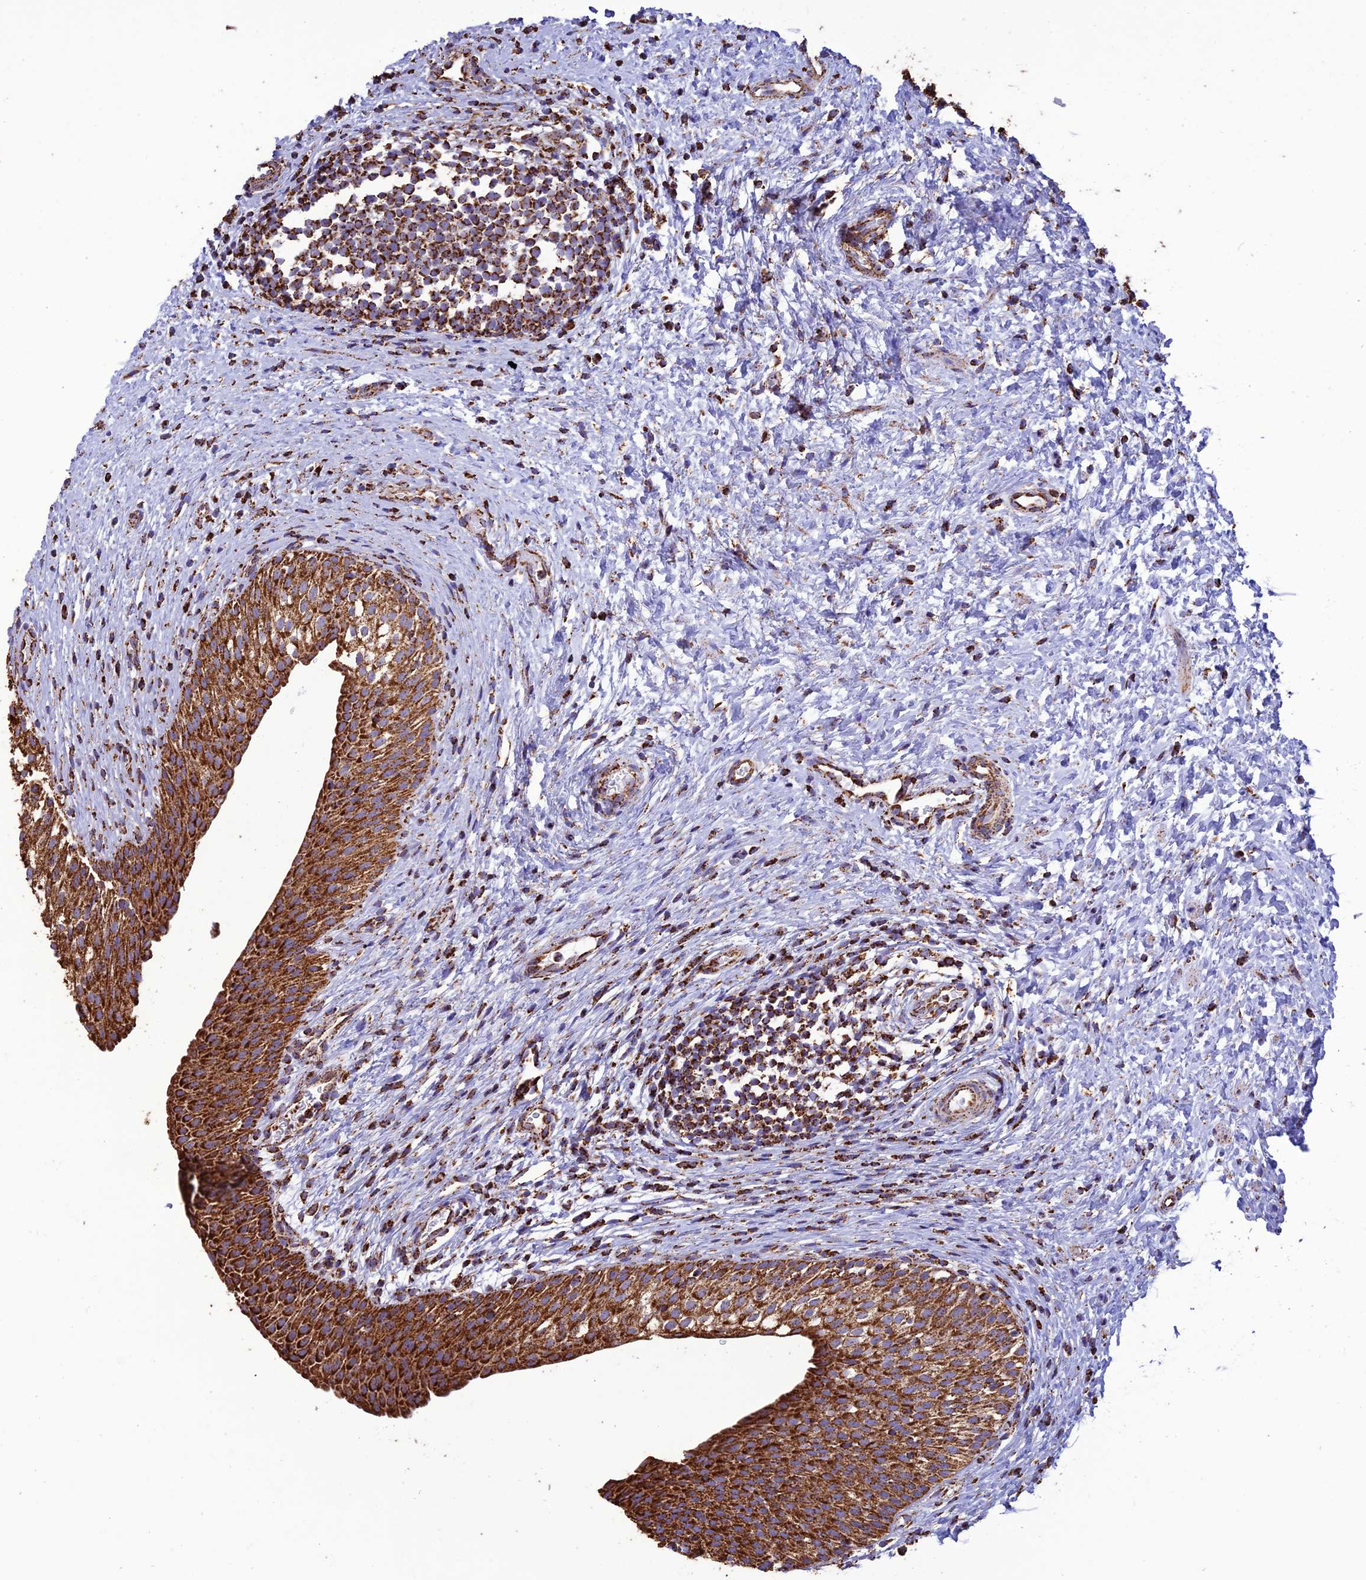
{"staining": {"intensity": "strong", "quantity": ">75%", "location": "cytoplasmic/membranous"}, "tissue": "urinary bladder", "cell_type": "Urothelial cells", "image_type": "normal", "snomed": [{"axis": "morphology", "description": "Normal tissue, NOS"}, {"axis": "topography", "description": "Urinary bladder"}], "caption": "Strong cytoplasmic/membranous expression is identified in approximately >75% of urothelial cells in normal urinary bladder. (Stains: DAB (3,3'-diaminobenzidine) in brown, nuclei in blue, Microscopy: brightfield microscopy at high magnification).", "gene": "NDUFAF1", "patient": {"sex": "male", "age": 1}}